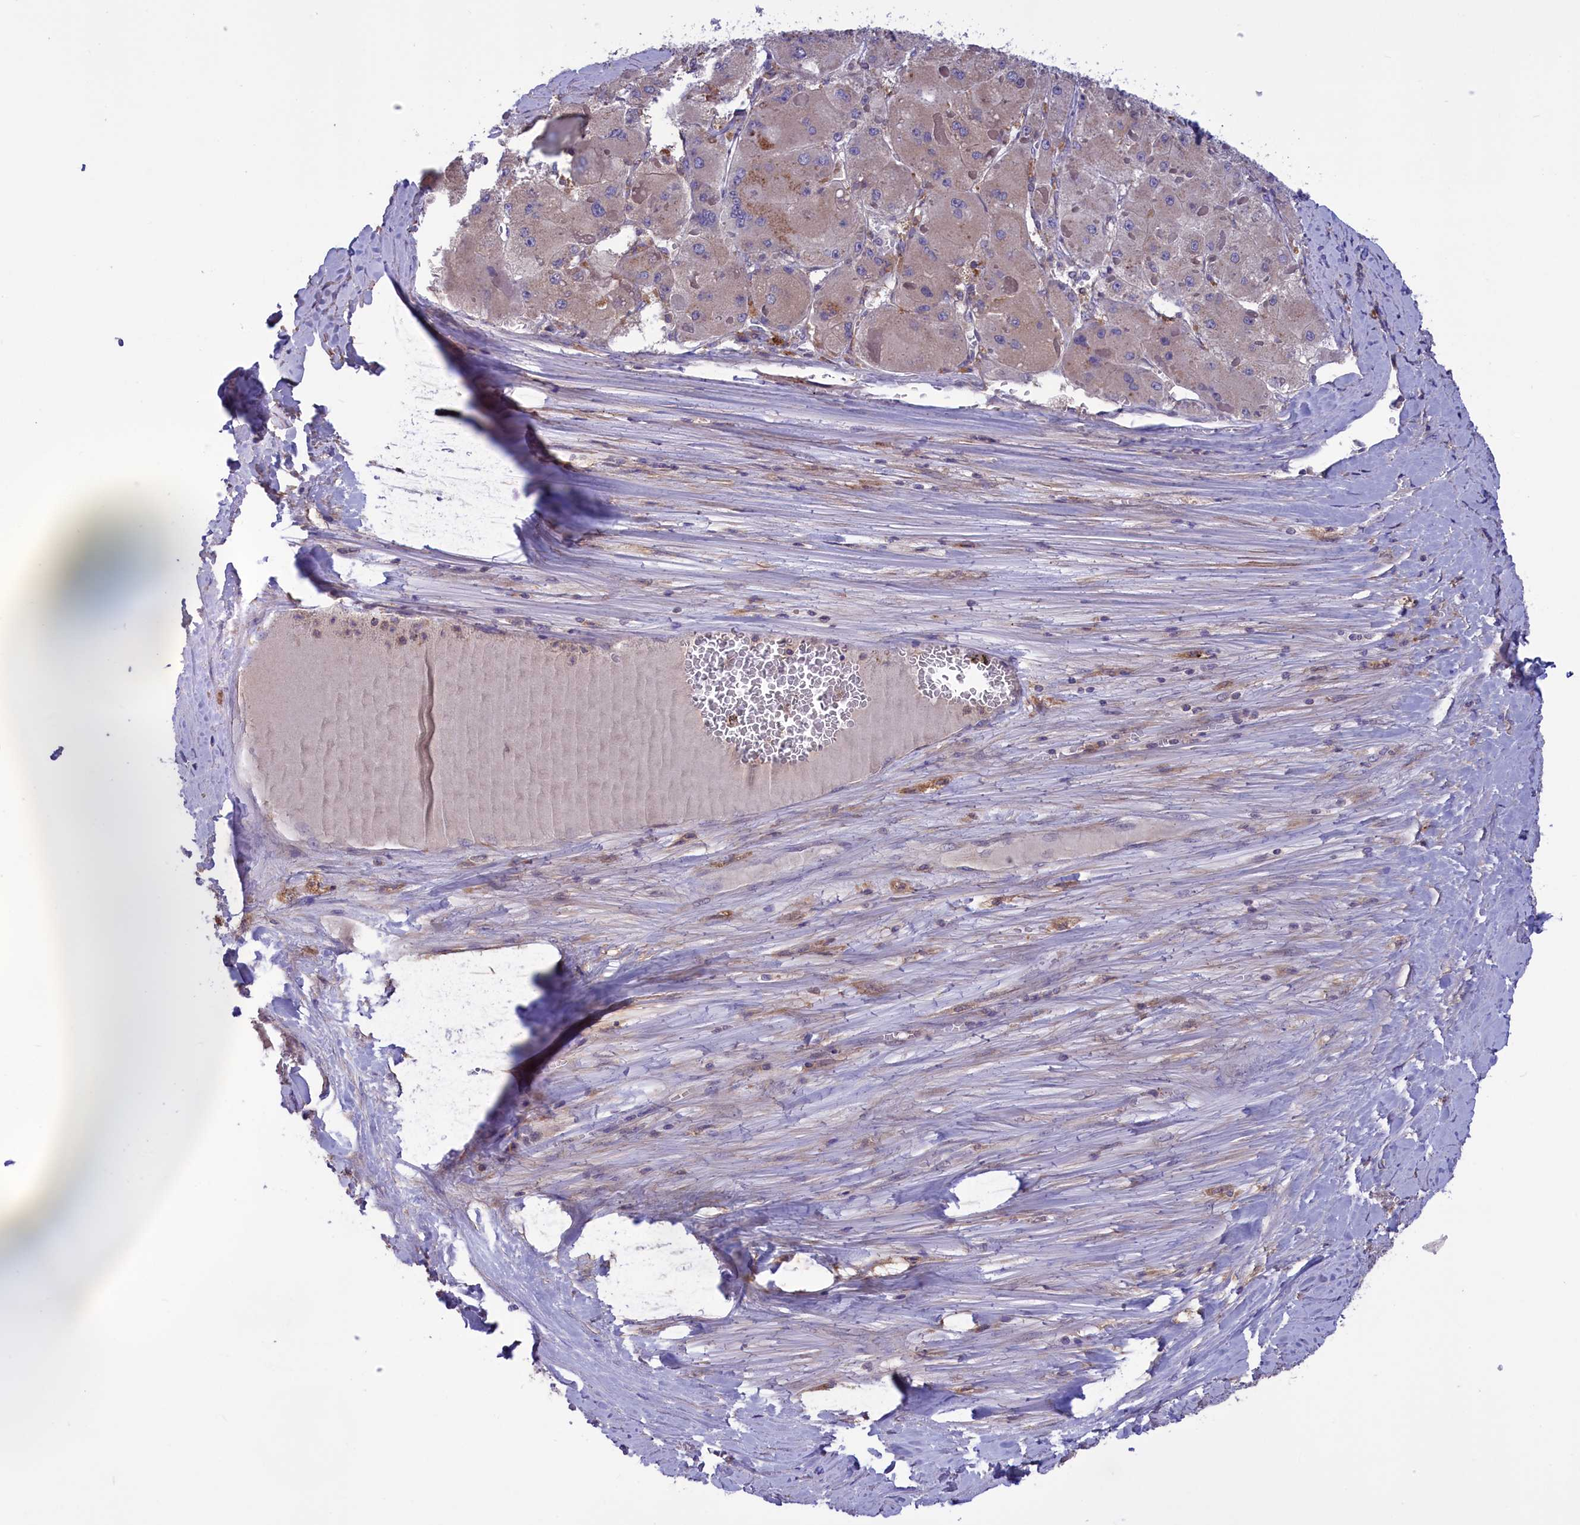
{"staining": {"intensity": "weak", "quantity": "<25%", "location": "cytoplasmic/membranous"}, "tissue": "liver cancer", "cell_type": "Tumor cells", "image_type": "cancer", "snomed": [{"axis": "morphology", "description": "Carcinoma, Hepatocellular, NOS"}, {"axis": "topography", "description": "Liver"}], "caption": "The micrograph exhibits no significant staining in tumor cells of hepatocellular carcinoma (liver).", "gene": "AMDHD2", "patient": {"sex": "female", "age": 73}}